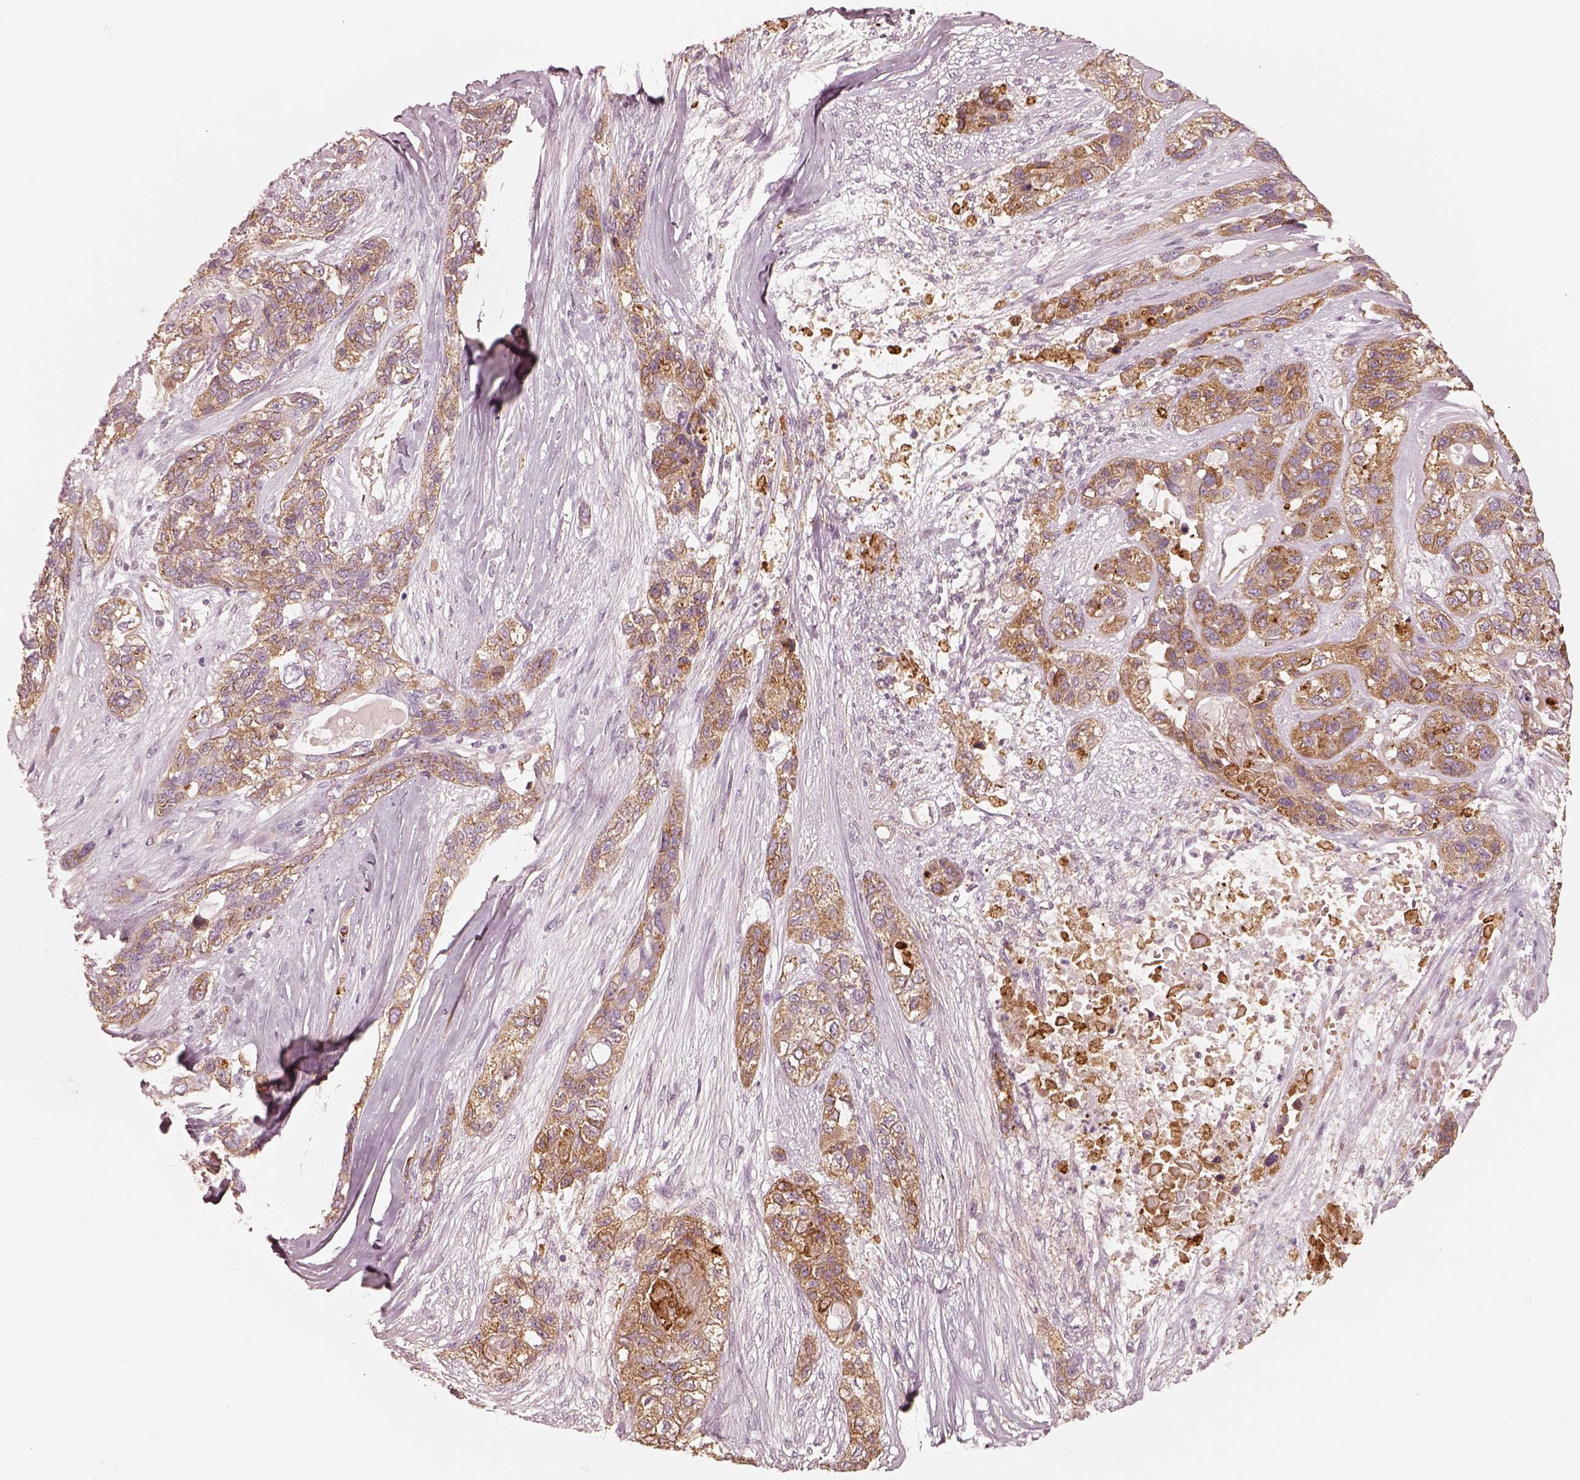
{"staining": {"intensity": "moderate", "quantity": ">75%", "location": "cytoplasmic/membranous"}, "tissue": "lung cancer", "cell_type": "Tumor cells", "image_type": "cancer", "snomed": [{"axis": "morphology", "description": "Squamous cell carcinoma, NOS"}, {"axis": "topography", "description": "Lung"}], "caption": "An immunohistochemistry image of neoplastic tissue is shown. Protein staining in brown shows moderate cytoplasmic/membranous positivity in lung cancer within tumor cells.", "gene": "CRYM", "patient": {"sex": "female", "age": 70}}